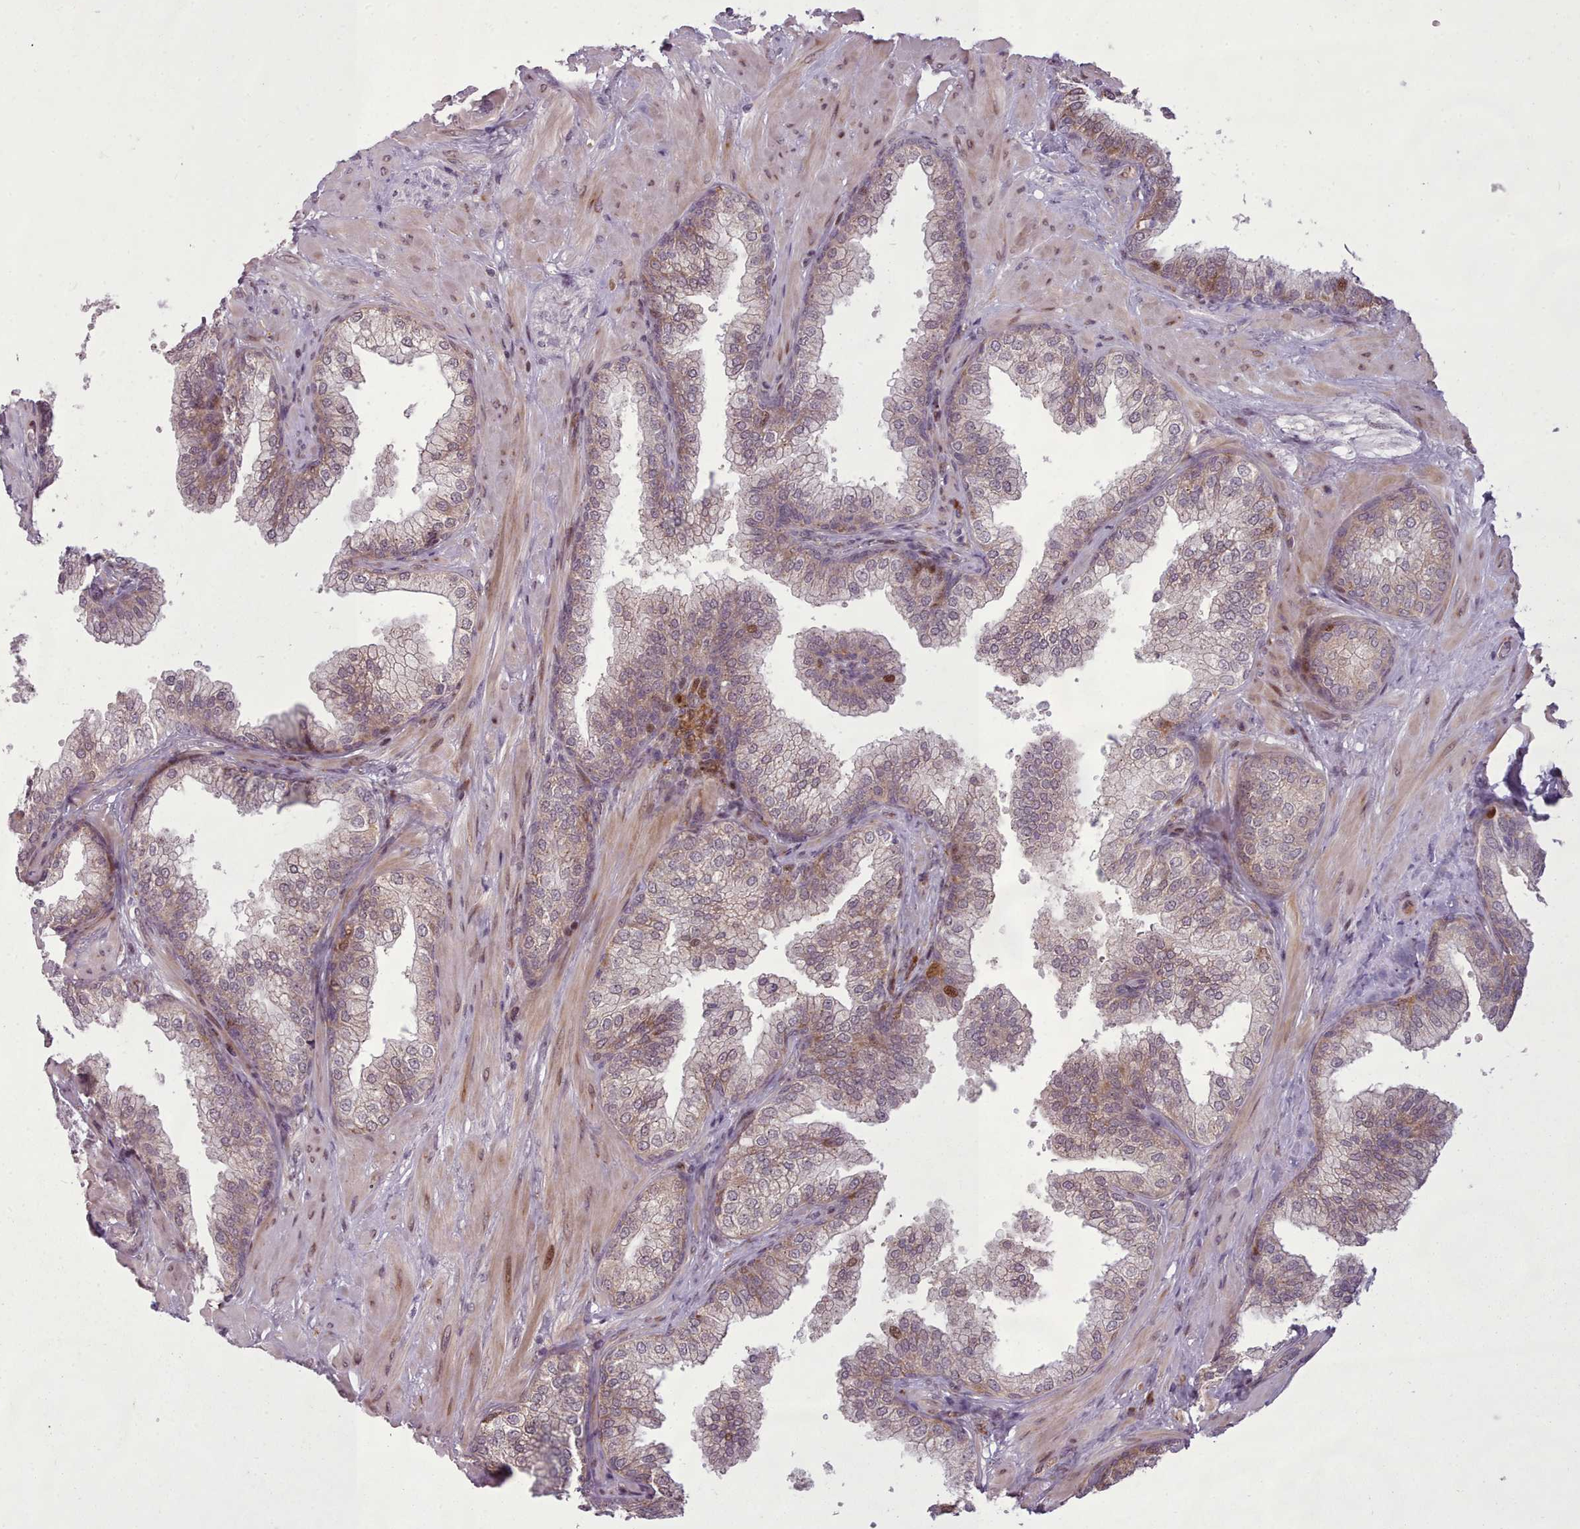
{"staining": {"intensity": "weak", "quantity": "25%-75%", "location": "cytoplasmic/membranous"}, "tissue": "prostate", "cell_type": "Glandular cells", "image_type": "normal", "snomed": [{"axis": "morphology", "description": "Normal tissue, NOS"}, {"axis": "topography", "description": "Prostate"}], "caption": "High-power microscopy captured an immunohistochemistry photomicrograph of normal prostate, revealing weak cytoplasmic/membranous positivity in approximately 25%-75% of glandular cells.", "gene": "LGALS9B", "patient": {"sex": "male", "age": 60}}